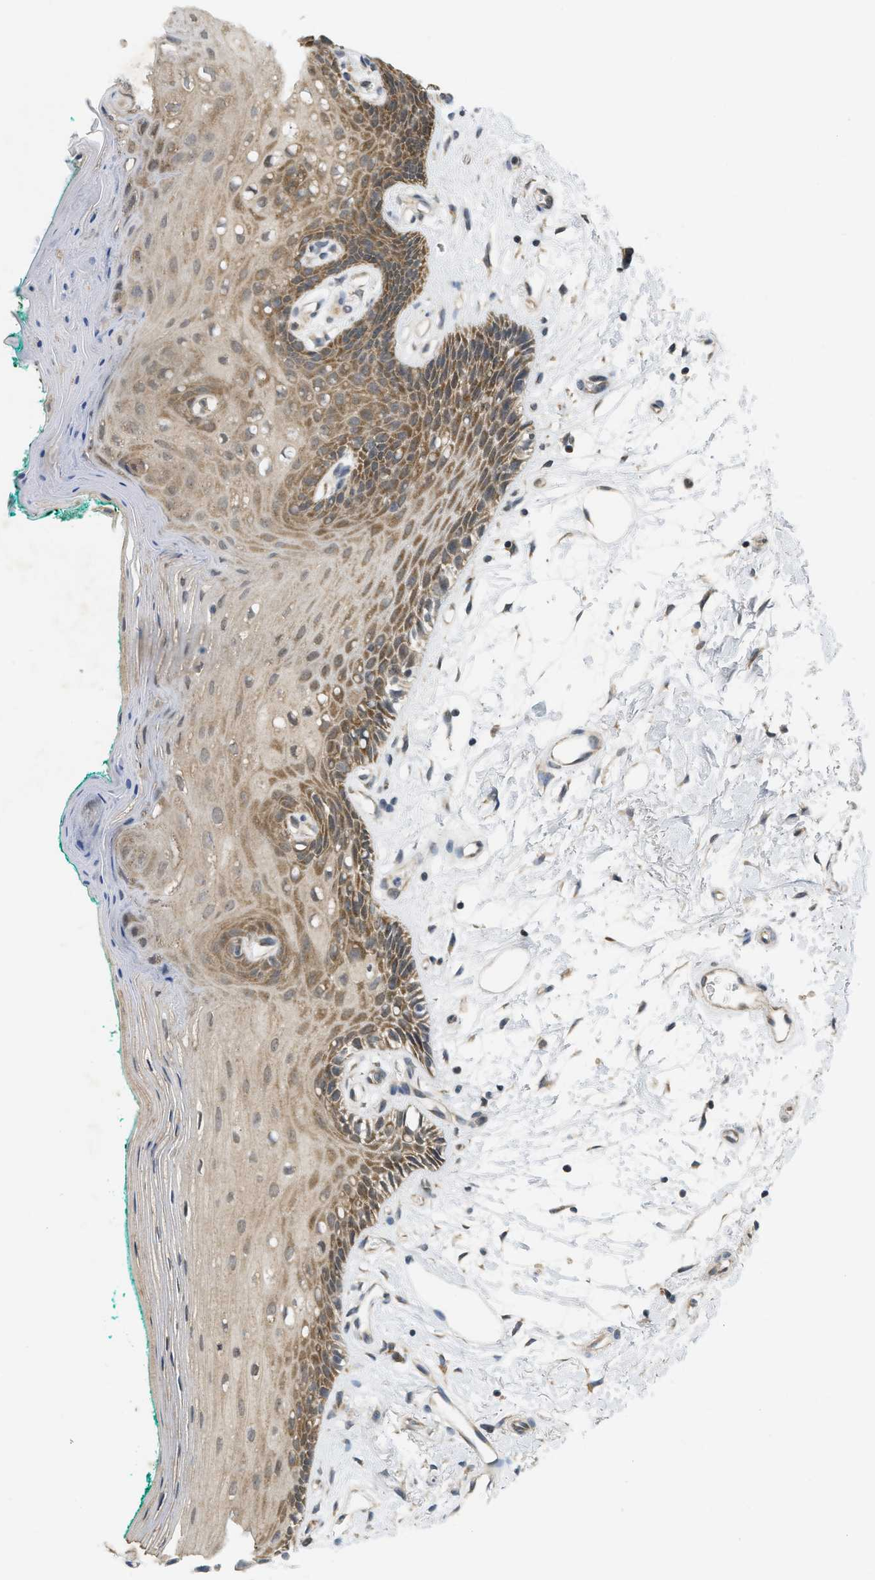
{"staining": {"intensity": "moderate", "quantity": ">75%", "location": "cytoplasmic/membranous"}, "tissue": "oral mucosa", "cell_type": "Squamous epithelial cells", "image_type": "normal", "snomed": [{"axis": "morphology", "description": "Normal tissue, NOS"}, {"axis": "topography", "description": "Skeletal muscle"}, {"axis": "topography", "description": "Oral tissue"}, {"axis": "topography", "description": "Peripheral nerve tissue"}], "caption": "Protein staining of benign oral mucosa displays moderate cytoplasmic/membranous staining in approximately >75% of squamous epithelial cells. (IHC, brightfield microscopy, high magnification).", "gene": "PRKD1", "patient": {"sex": "female", "age": 84}}